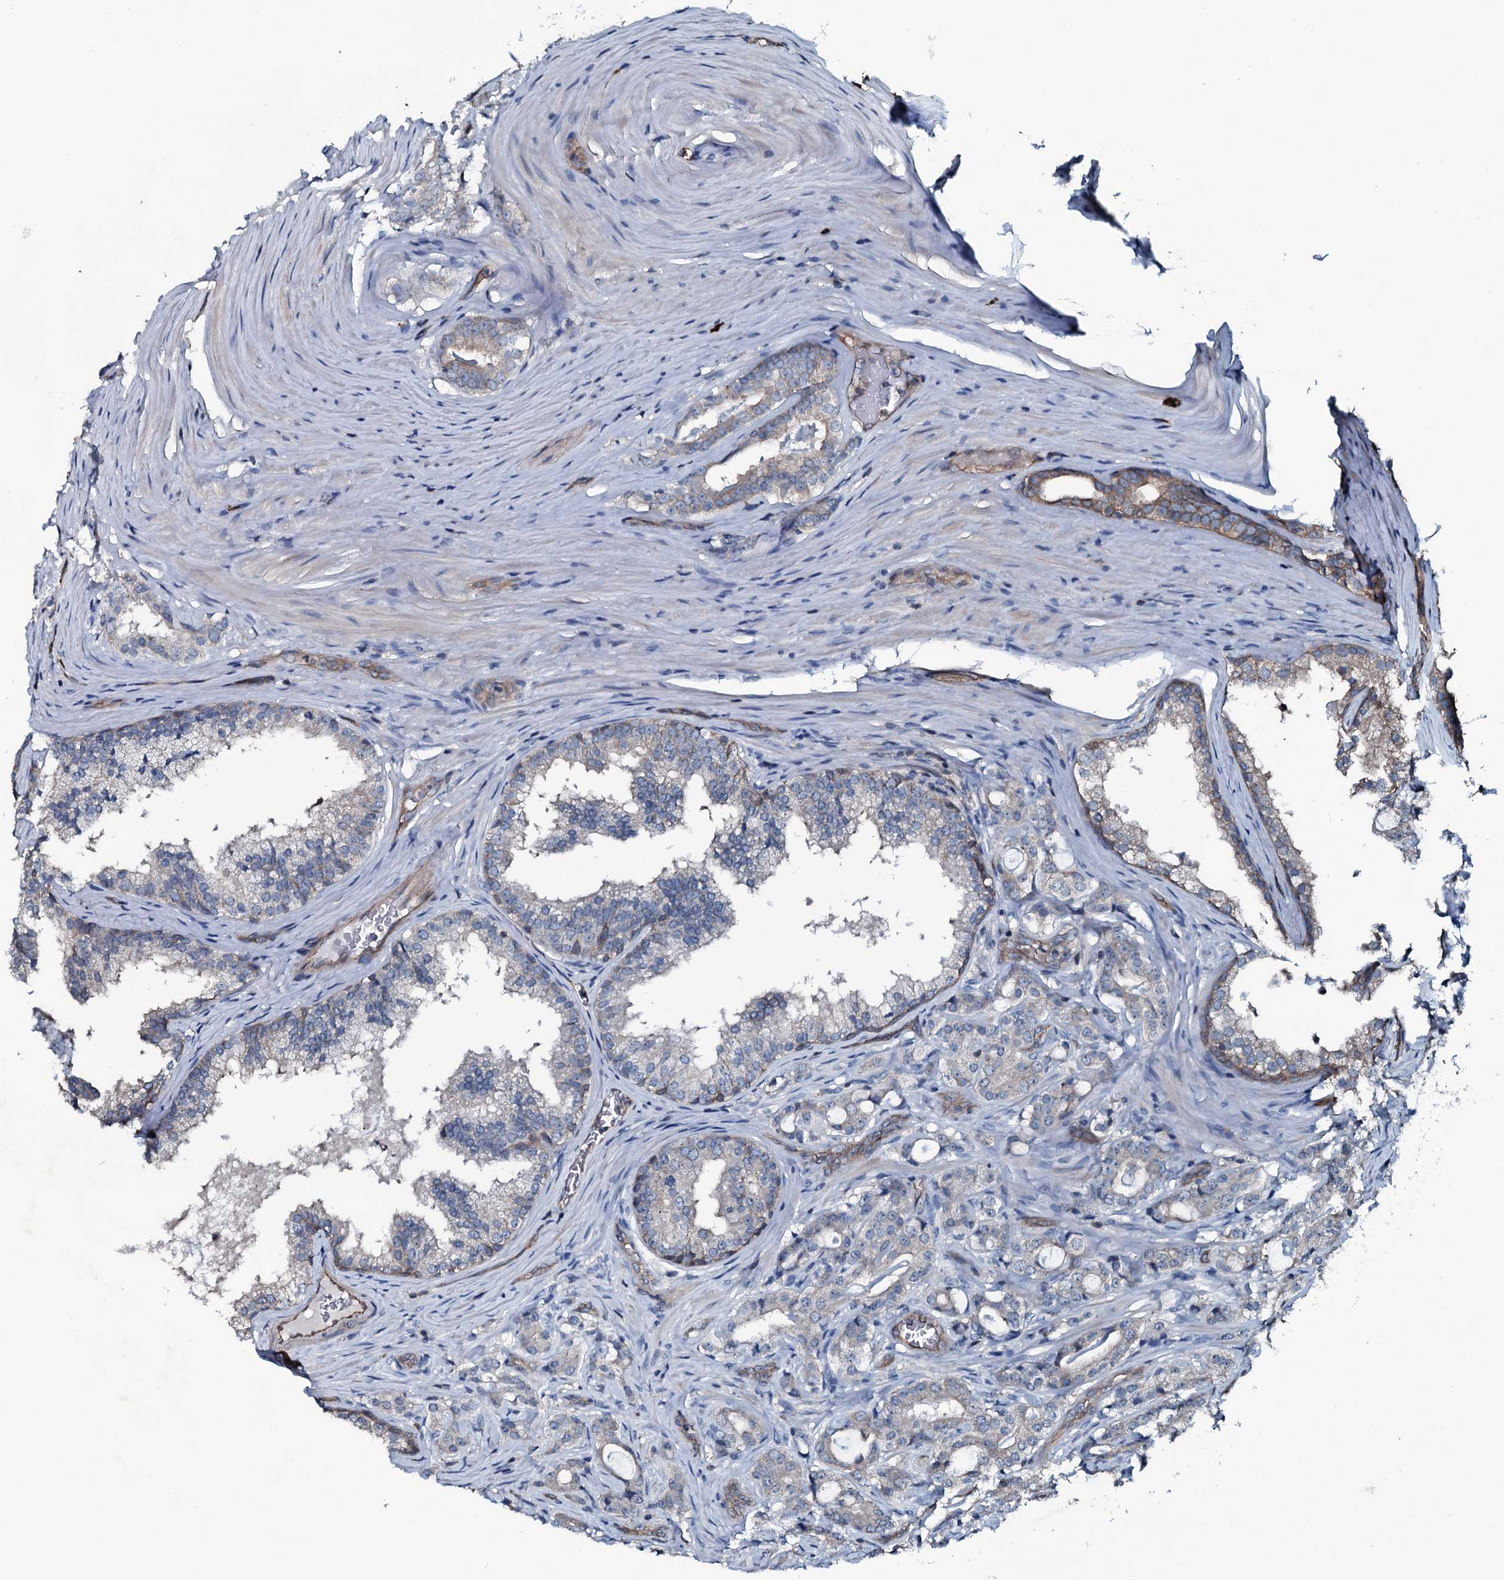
{"staining": {"intensity": "weak", "quantity": "<25%", "location": "cytoplasmic/membranous"}, "tissue": "prostate cancer", "cell_type": "Tumor cells", "image_type": "cancer", "snomed": [{"axis": "morphology", "description": "Adenocarcinoma, High grade"}, {"axis": "topography", "description": "Prostate"}], "caption": "There is no significant positivity in tumor cells of prostate cancer. Nuclei are stained in blue.", "gene": "SLC25A38", "patient": {"sex": "male", "age": 63}}